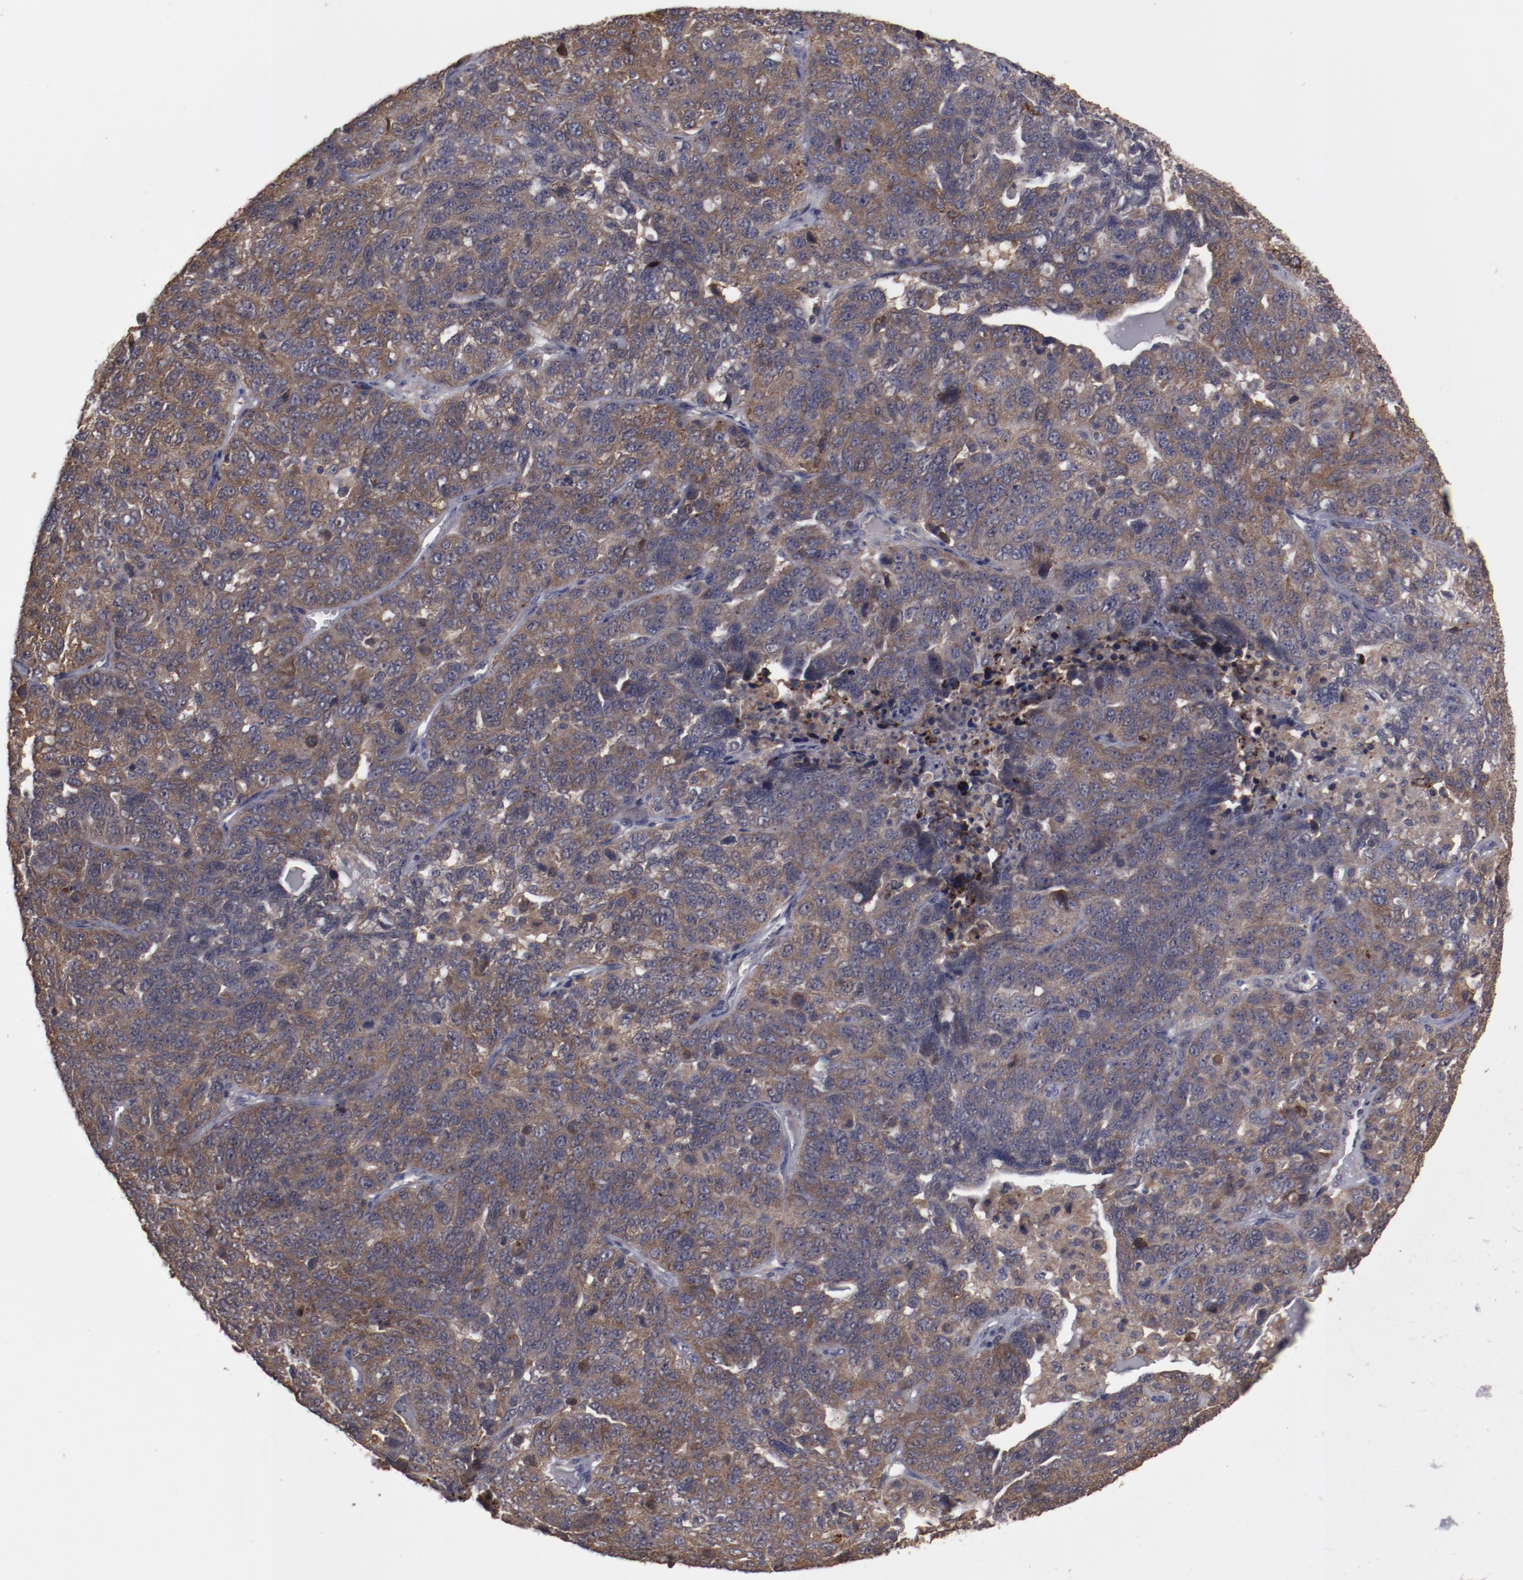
{"staining": {"intensity": "moderate", "quantity": ">75%", "location": "cytoplasmic/membranous"}, "tissue": "ovarian cancer", "cell_type": "Tumor cells", "image_type": "cancer", "snomed": [{"axis": "morphology", "description": "Cystadenocarcinoma, serous, NOS"}, {"axis": "topography", "description": "Ovary"}], "caption": "Moderate cytoplasmic/membranous expression is identified in approximately >75% of tumor cells in serous cystadenocarcinoma (ovarian).", "gene": "LRRC75B", "patient": {"sex": "female", "age": 71}}